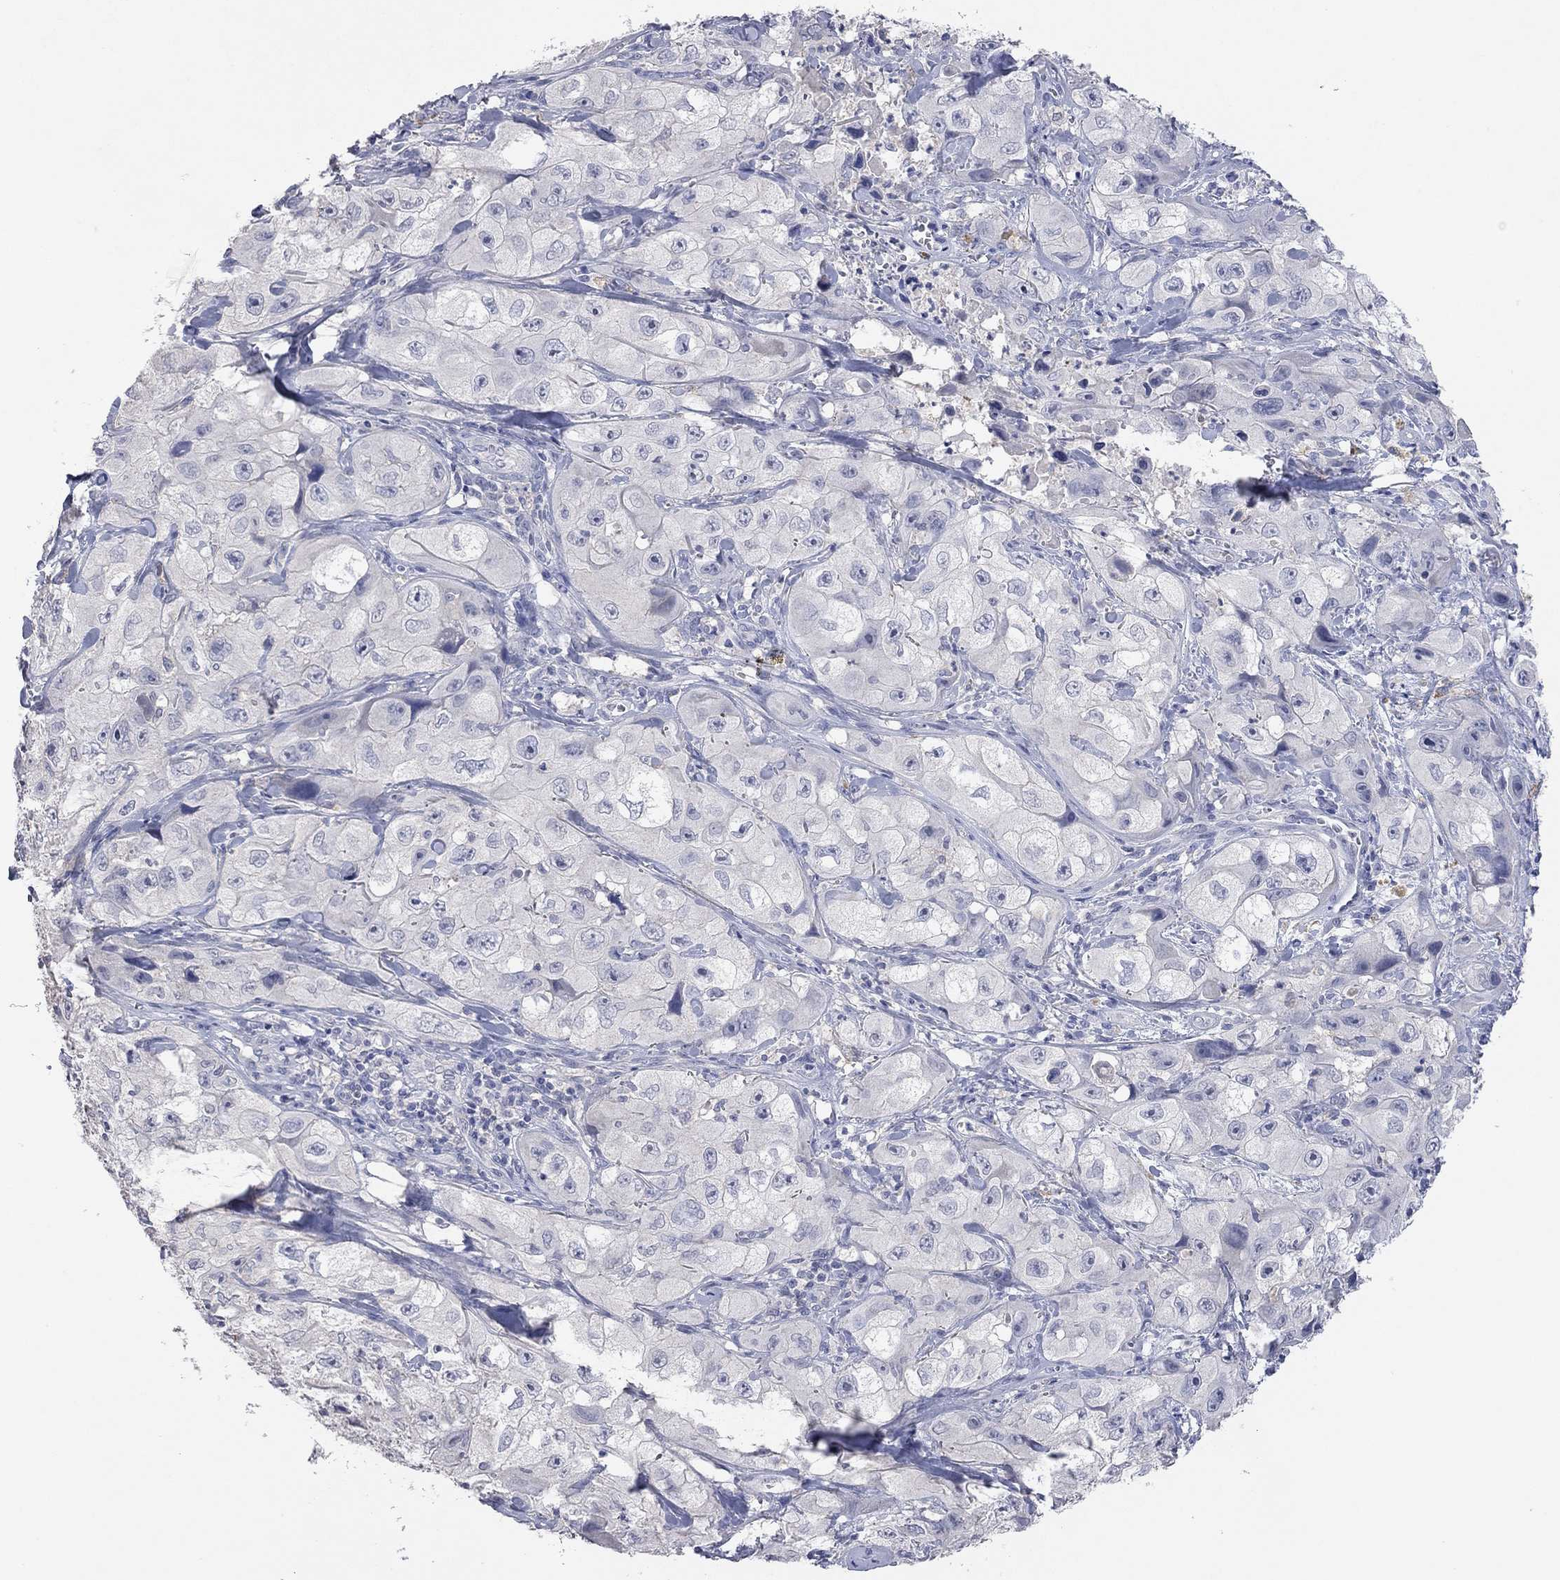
{"staining": {"intensity": "negative", "quantity": "none", "location": "none"}, "tissue": "skin cancer", "cell_type": "Tumor cells", "image_type": "cancer", "snomed": [{"axis": "morphology", "description": "Squamous cell carcinoma, NOS"}, {"axis": "topography", "description": "Skin"}, {"axis": "topography", "description": "Subcutis"}], "caption": "Immunohistochemical staining of skin cancer shows no significant expression in tumor cells. Brightfield microscopy of immunohistochemistry (IHC) stained with DAB (brown) and hematoxylin (blue), captured at high magnification.", "gene": "MMP13", "patient": {"sex": "male", "age": 73}}